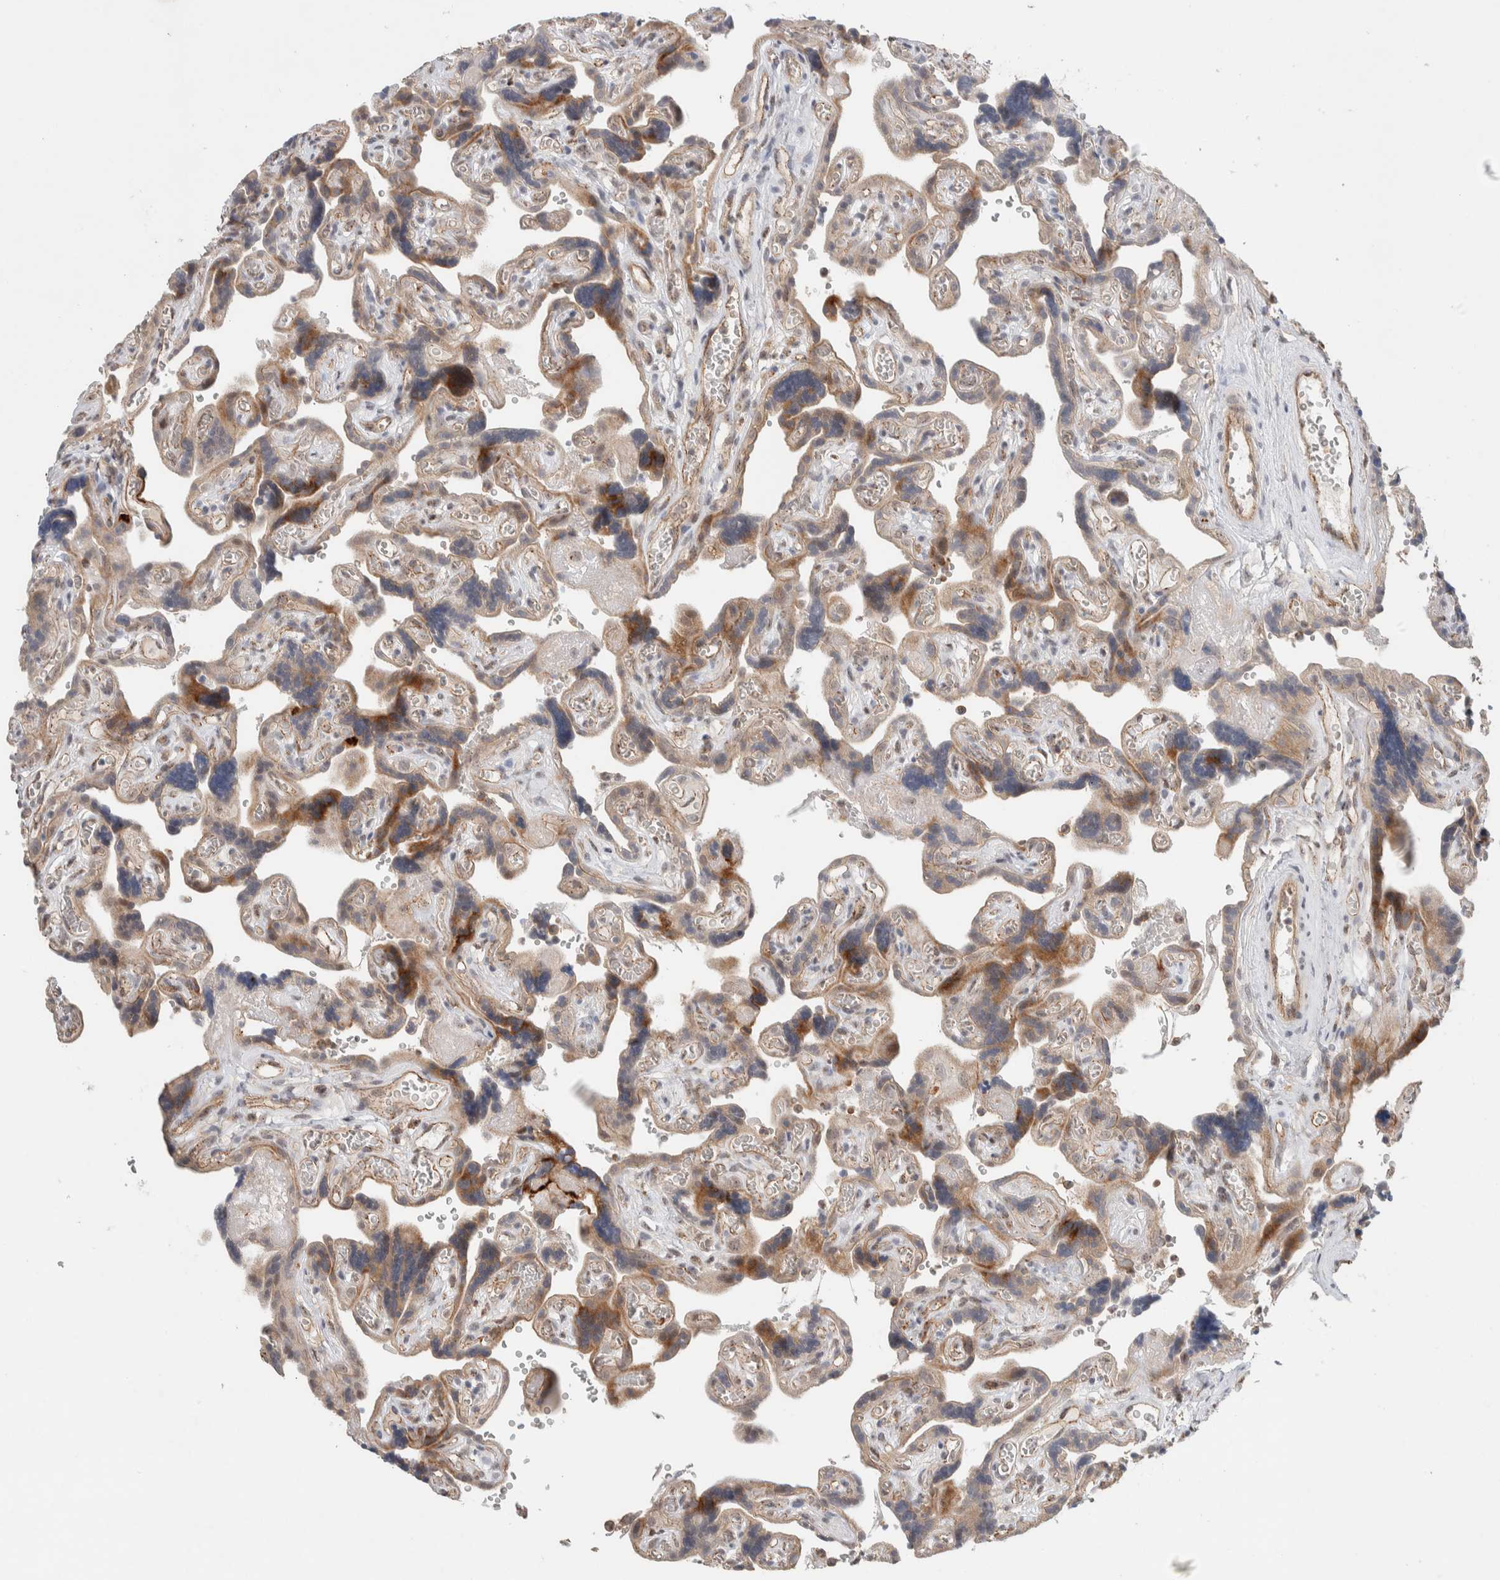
{"staining": {"intensity": "moderate", "quantity": "25%-75%", "location": "cytoplasmic/membranous"}, "tissue": "placenta", "cell_type": "Trophoblastic cells", "image_type": "normal", "snomed": [{"axis": "morphology", "description": "Normal tissue, NOS"}, {"axis": "topography", "description": "Placenta"}], "caption": "Brown immunohistochemical staining in normal placenta displays moderate cytoplasmic/membranous staining in approximately 25%-75% of trophoblastic cells.", "gene": "DEPTOR", "patient": {"sex": "female", "age": 30}}